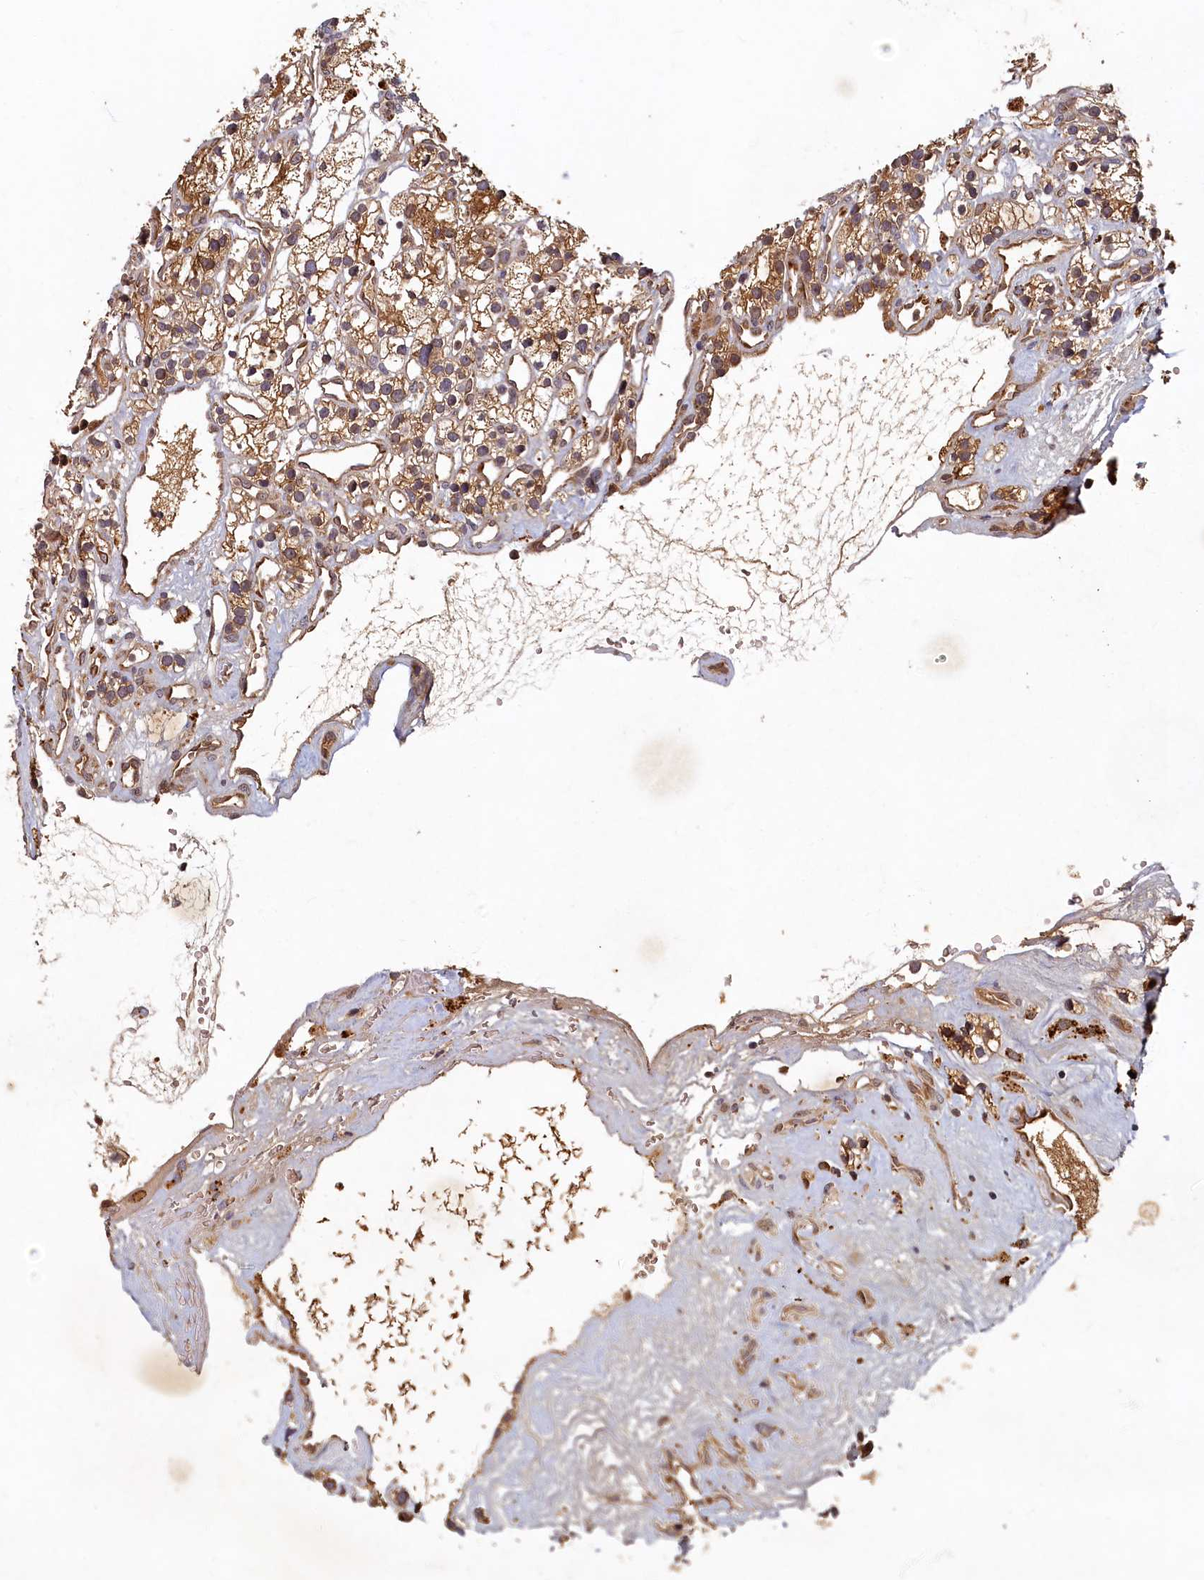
{"staining": {"intensity": "moderate", "quantity": ">75%", "location": "cytoplasmic/membranous"}, "tissue": "renal cancer", "cell_type": "Tumor cells", "image_type": "cancer", "snomed": [{"axis": "morphology", "description": "Adenocarcinoma, NOS"}, {"axis": "topography", "description": "Kidney"}], "caption": "Human renal cancer stained for a protein (brown) demonstrates moderate cytoplasmic/membranous positive staining in about >75% of tumor cells.", "gene": "LCMT2", "patient": {"sex": "female", "age": 57}}